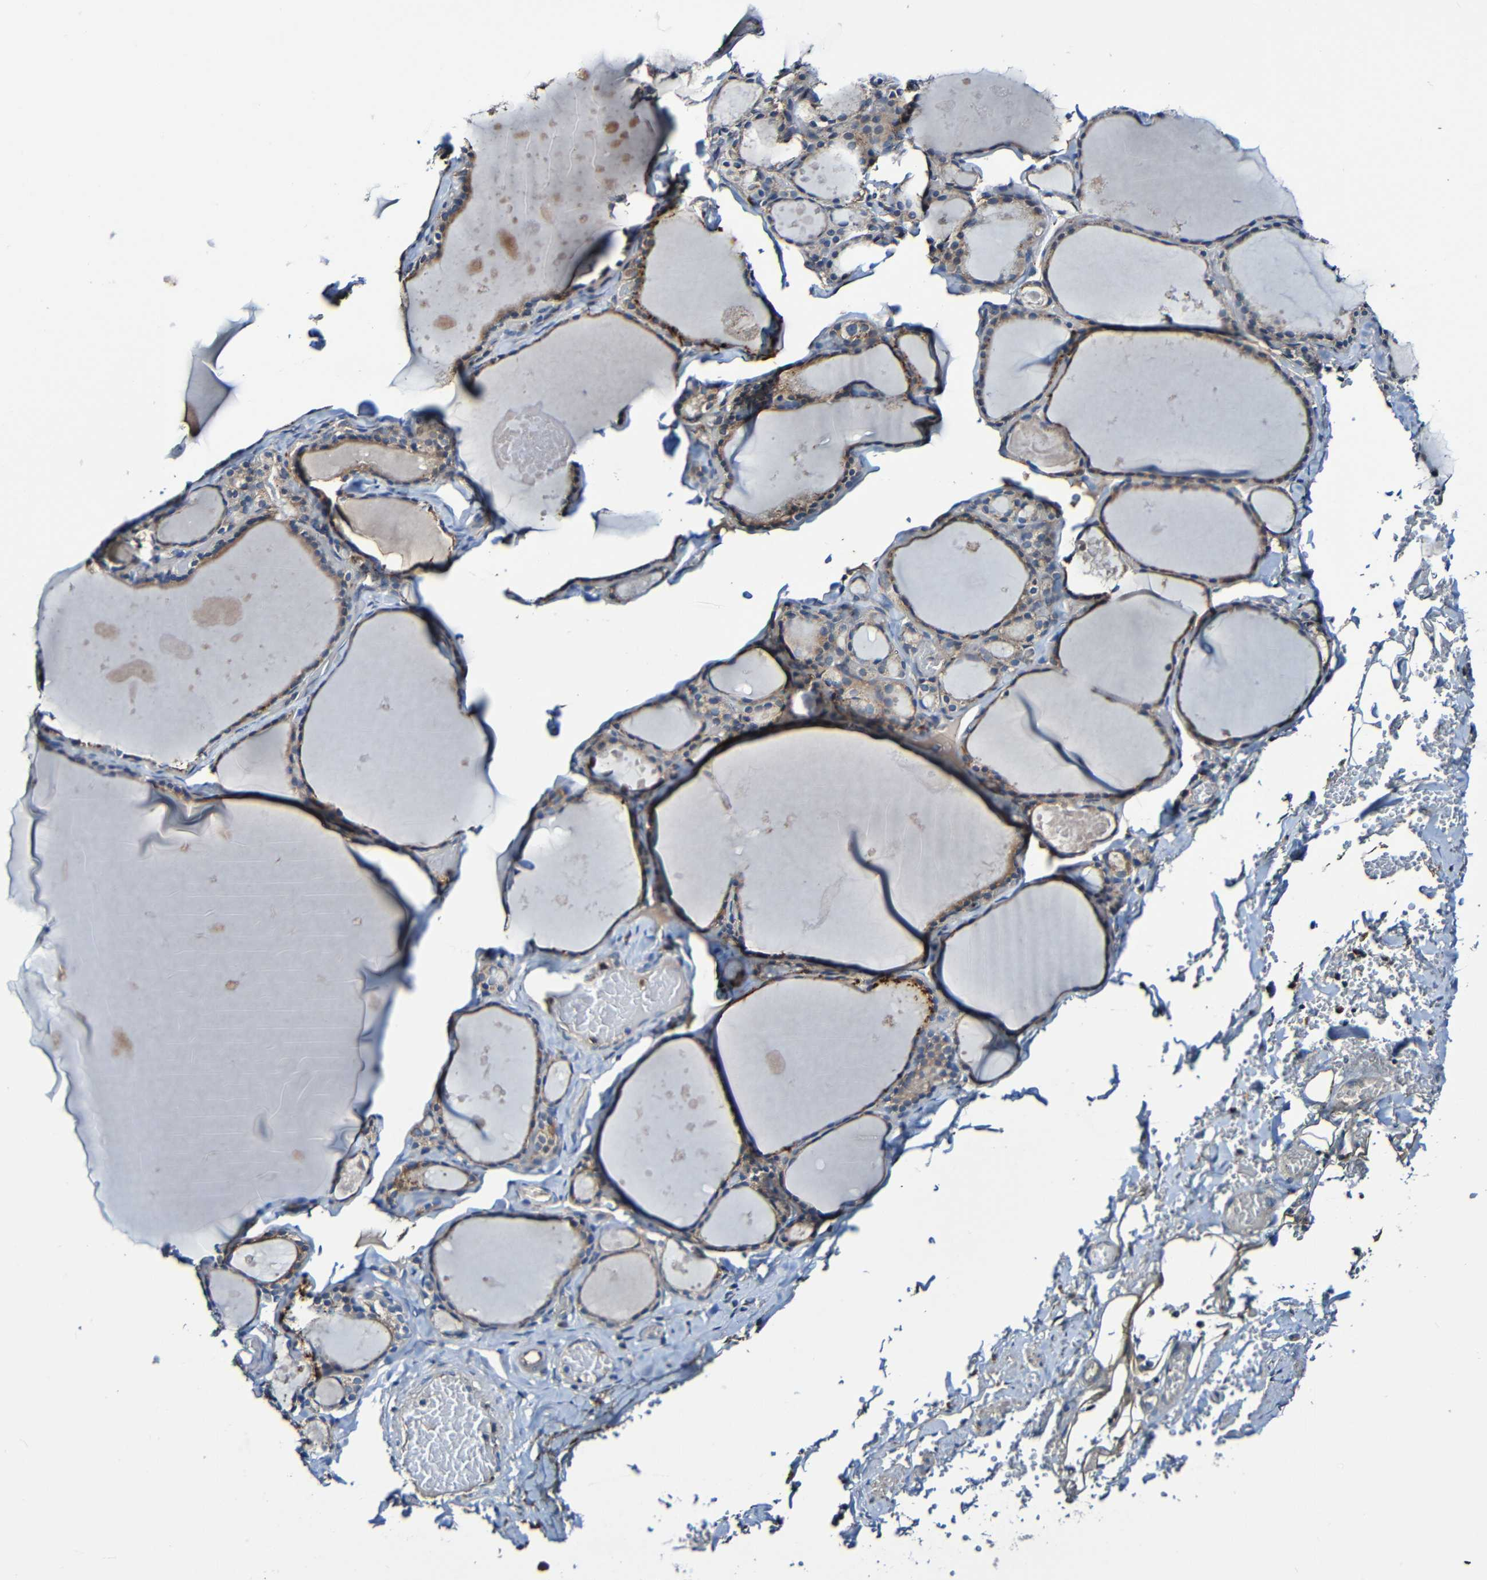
{"staining": {"intensity": "moderate", "quantity": ">75%", "location": "cytoplasmic/membranous"}, "tissue": "thyroid gland", "cell_type": "Glandular cells", "image_type": "normal", "snomed": [{"axis": "morphology", "description": "Normal tissue, NOS"}, {"axis": "topography", "description": "Thyroid gland"}], "caption": "This is a histology image of immunohistochemistry (IHC) staining of unremarkable thyroid gland, which shows moderate expression in the cytoplasmic/membranous of glandular cells.", "gene": "ADAM15", "patient": {"sex": "male", "age": 56}}